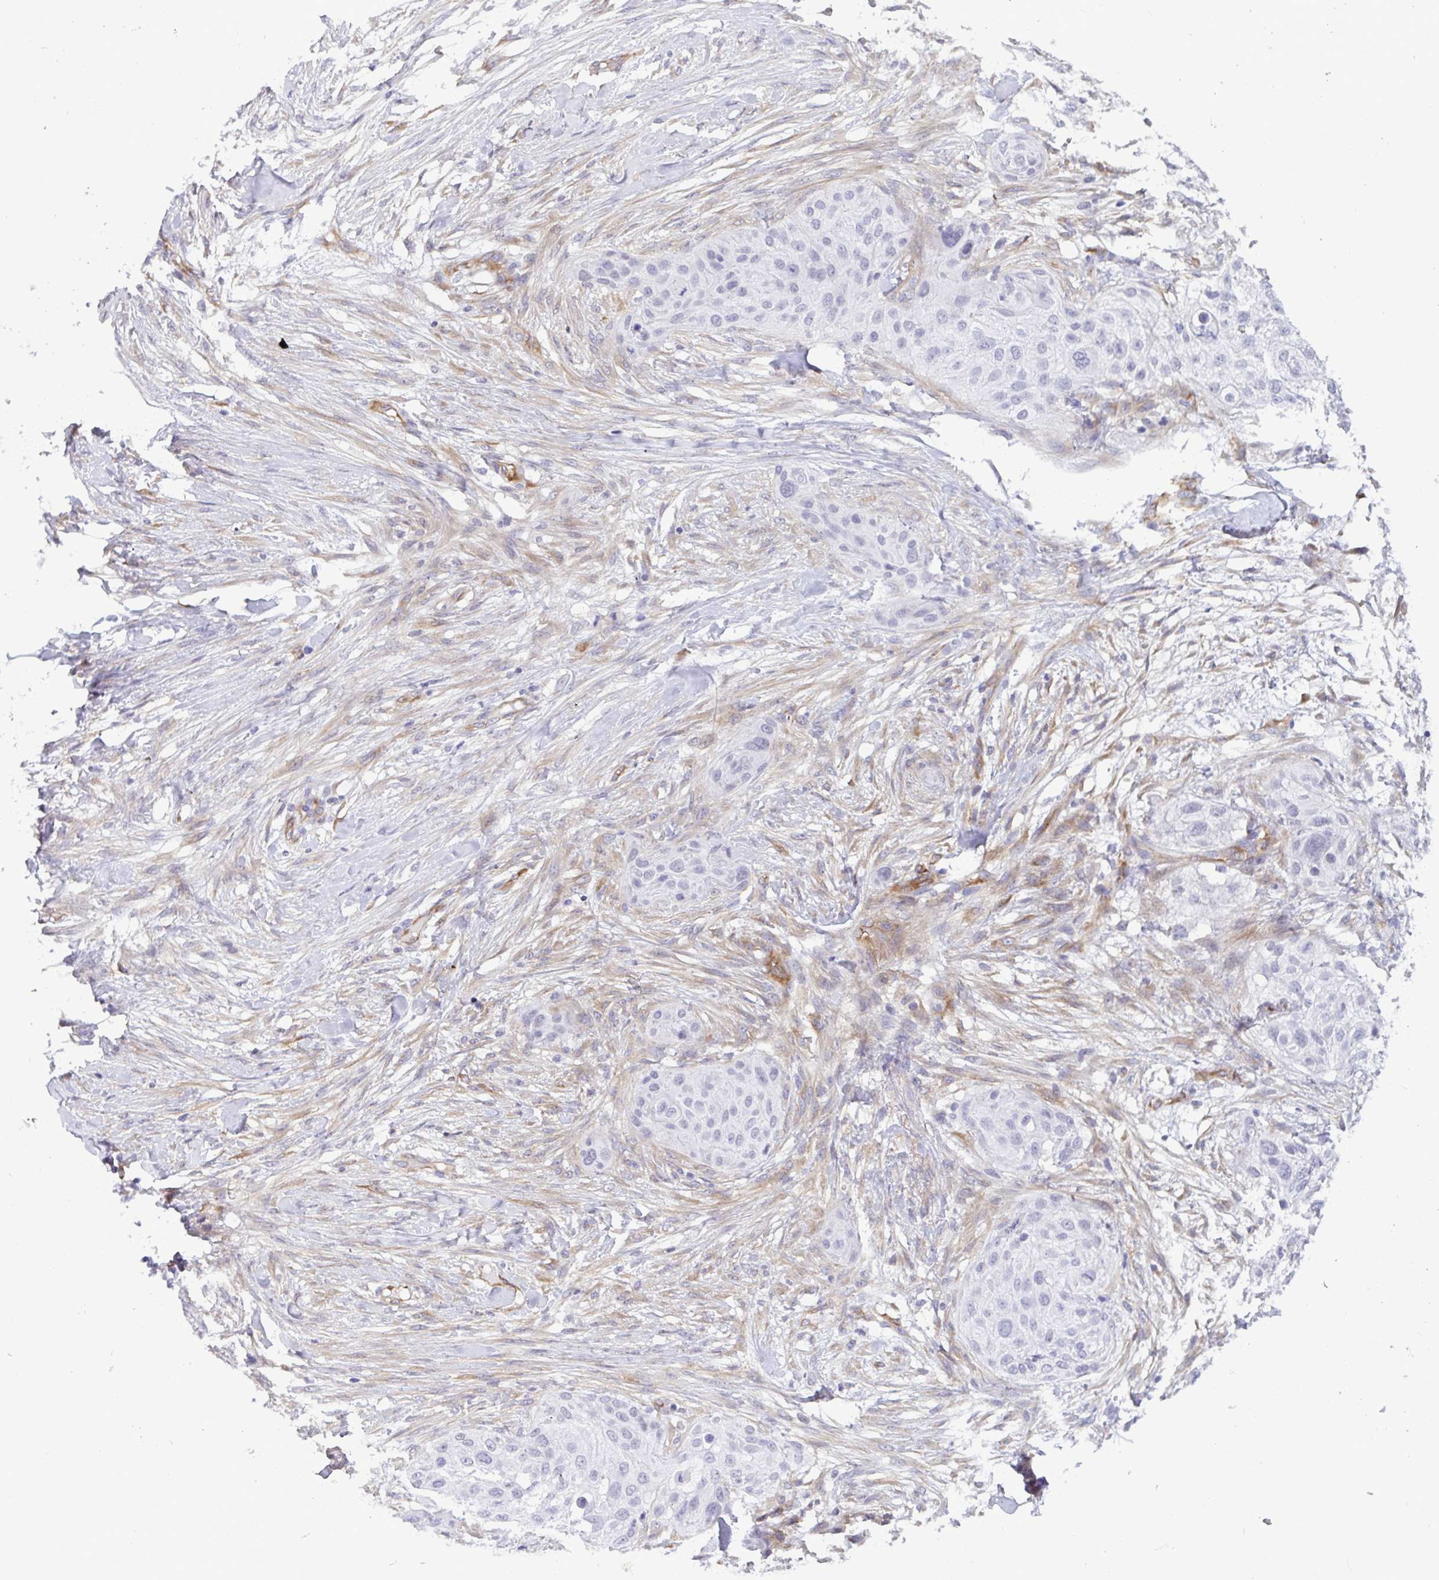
{"staining": {"intensity": "negative", "quantity": "none", "location": "none"}, "tissue": "skin cancer", "cell_type": "Tumor cells", "image_type": "cancer", "snomed": [{"axis": "morphology", "description": "Squamous cell carcinoma, NOS"}, {"axis": "topography", "description": "Skin"}], "caption": "Human skin cancer stained for a protein using IHC reveals no staining in tumor cells.", "gene": "EML1", "patient": {"sex": "female", "age": 87}}